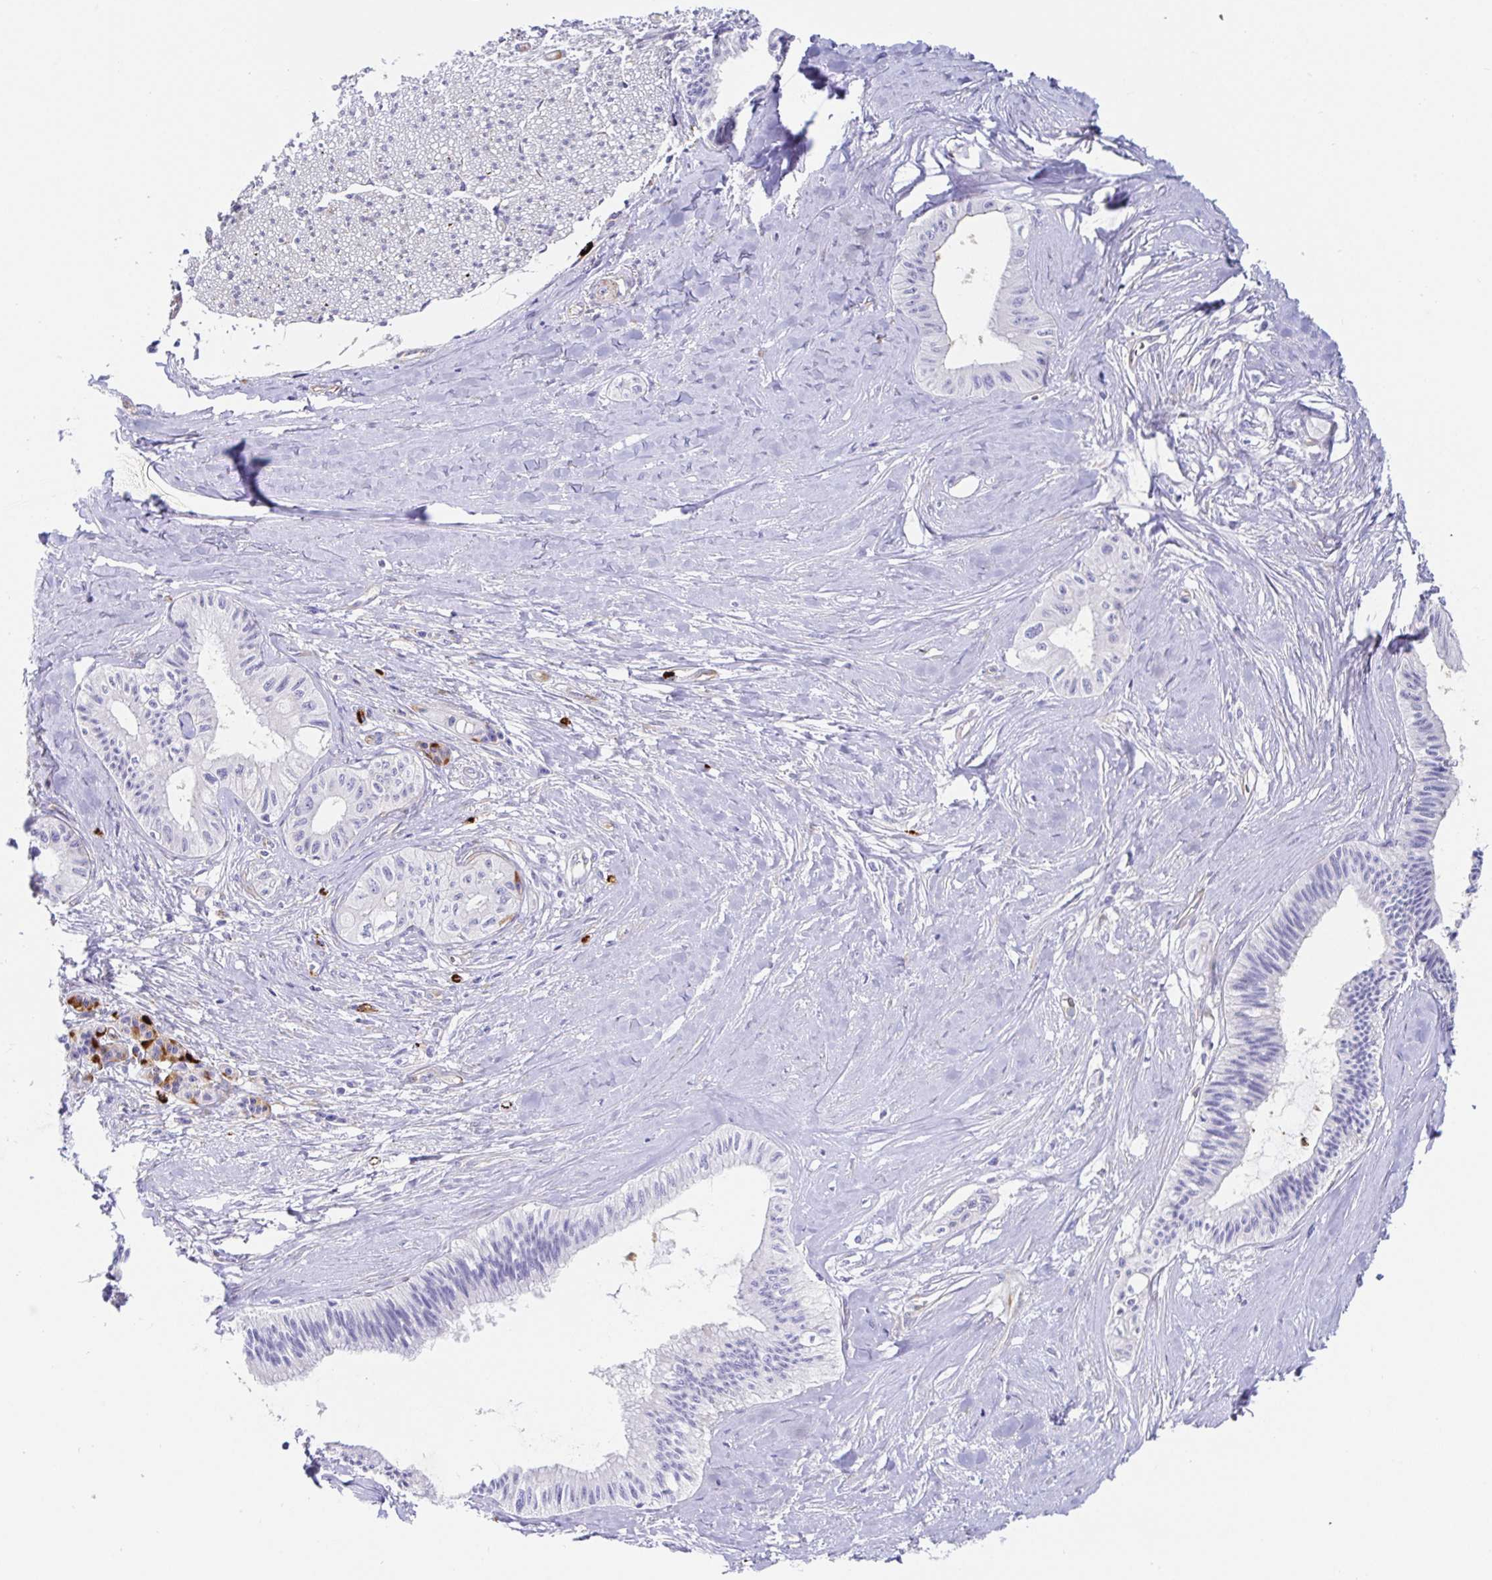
{"staining": {"intensity": "negative", "quantity": "none", "location": "none"}, "tissue": "pancreatic cancer", "cell_type": "Tumor cells", "image_type": "cancer", "snomed": [{"axis": "morphology", "description": "Adenocarcinoma, NOS"}, {"axis": "topography", "description": "Pancreas"}], "caption": "An image of pancreatic adenocarcinoma stained for a protein shows no brown staining in tumor cells. Nuclei are stained in blue.", "gene": "DOCK1", "patient": {"sex": "male", "age": 71}}